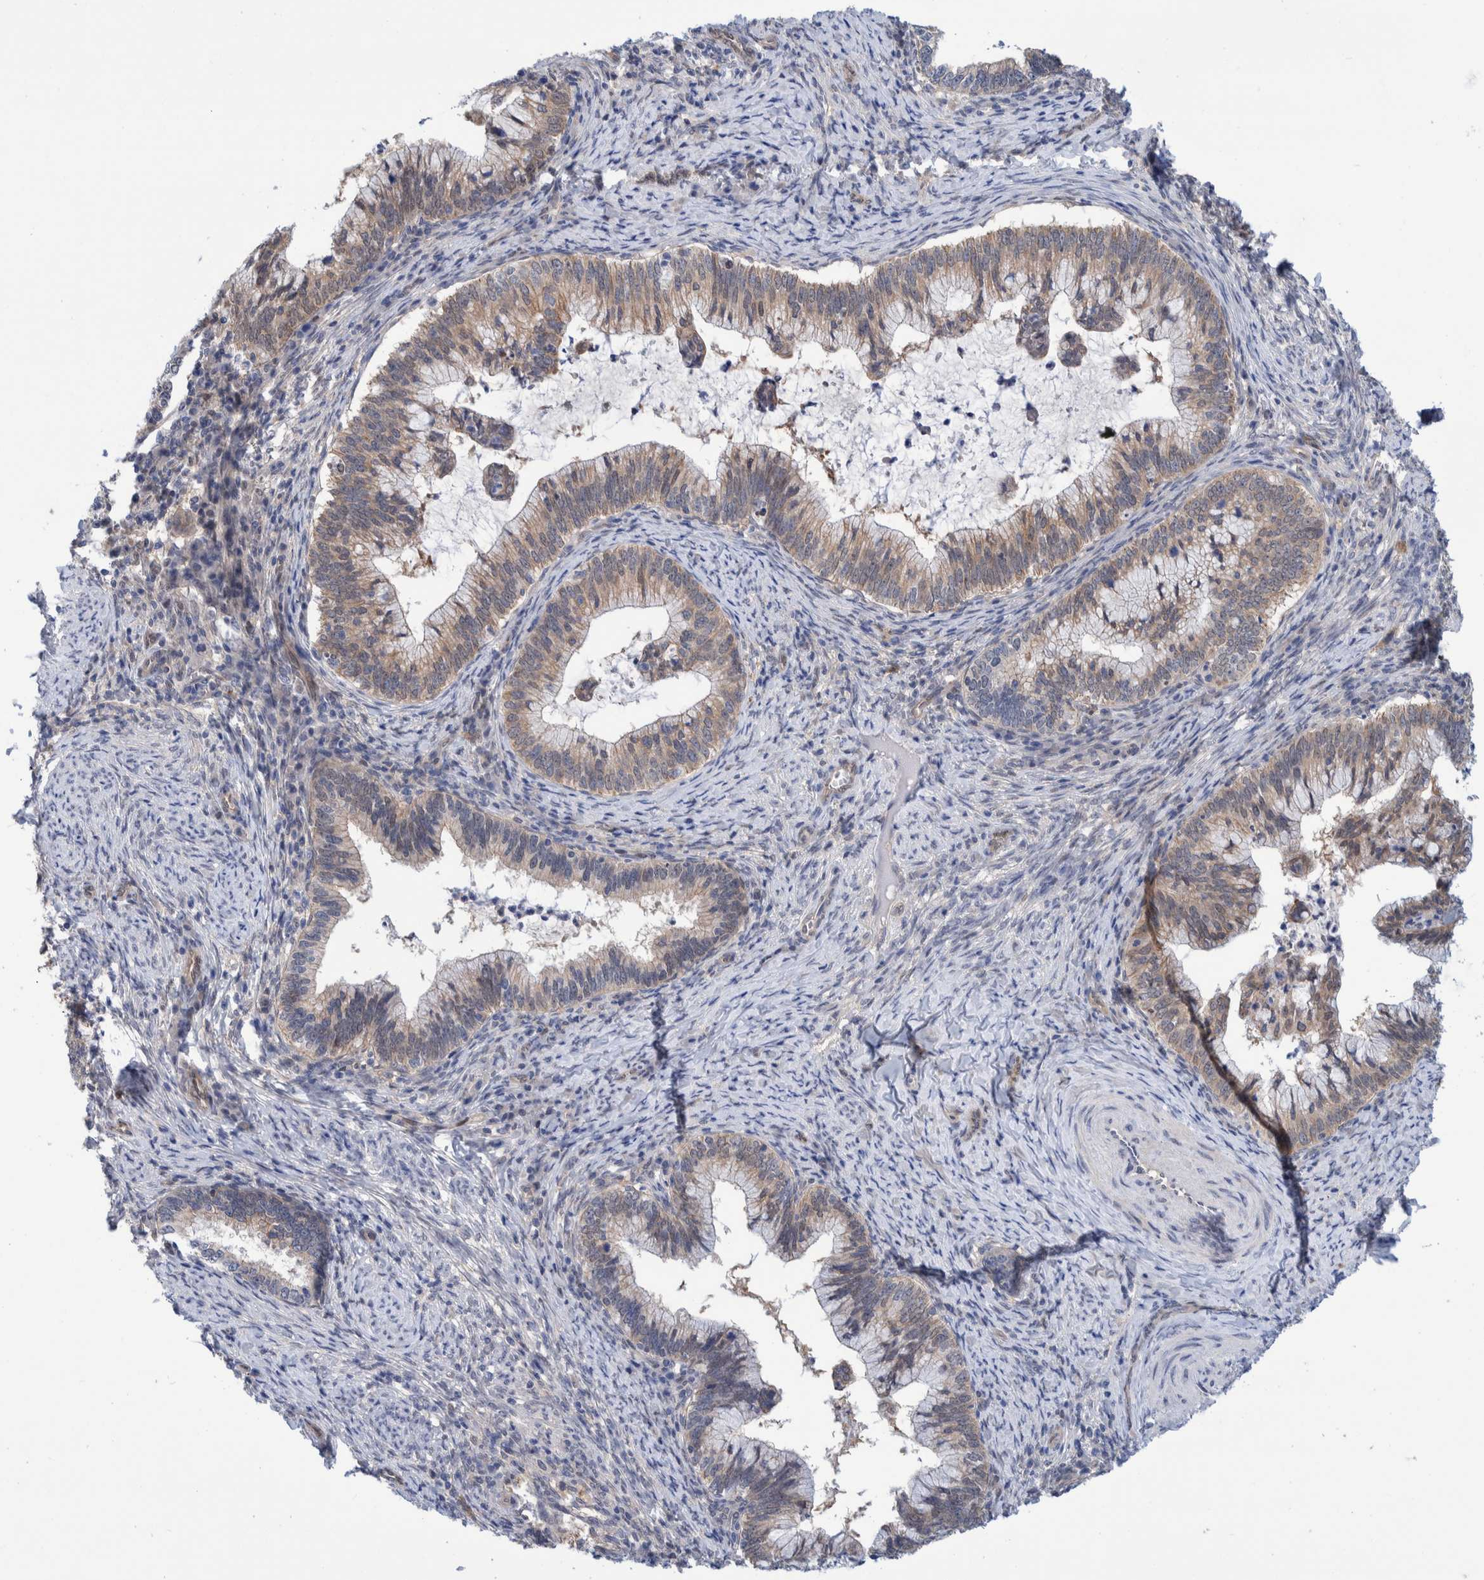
{"staining": {"intensity": "weak", "quantity": ">75%", "location": "cytoplasmic/membranous"}, "tissue": "cervical cancer", "cell_type": "Tumor cells", "image_type": "cancer", "snomed": [{"axis": "morphology", "description": "Adenocarcinoma, NOS"}, {"axis": "topography", "description": "Cervix"}], "caption": "The histopathology image exhibits immunohistochemical staining of cervical cancer (adenocarcinoma). There is weak cytoplasmic/membranous staining is appreciated in approximately >75% of tumor cells. The protein of interest is stained brown, and the nuclei are stained in blue (DAB (3,3'-diaminobenzidine) IHC with brightfield microscopy, high magnification).", "gene": "PFAS", "patient": {"sex": "female", "age": 36}}